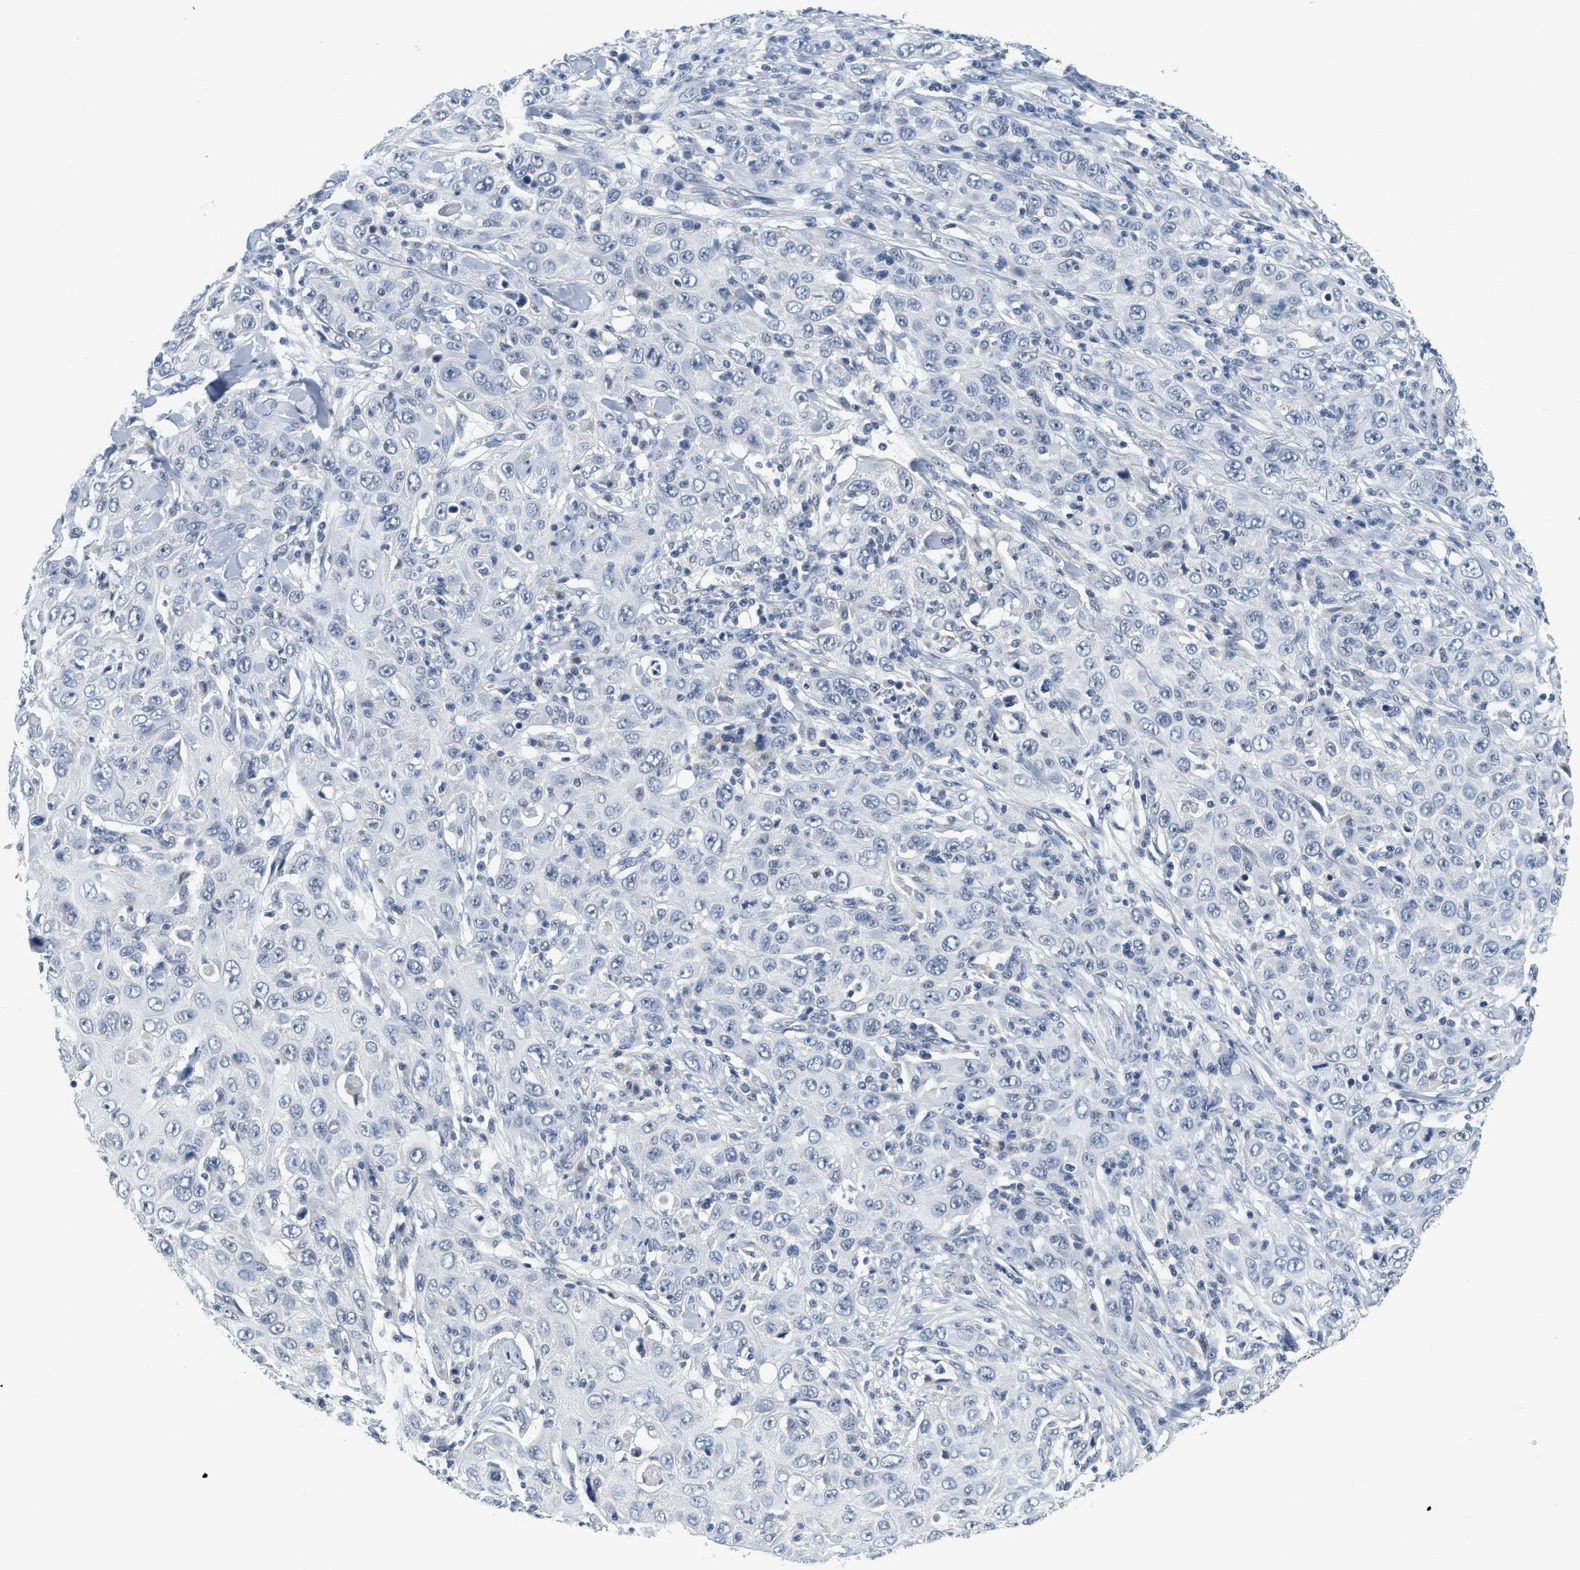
{"staining": {"intensity": "negative", "quantity": "none", "location": "none"}, "tissue": "skin cancer", "cell_type": "Tumor cells", "image_type": "cancer", "snomed": [{"axis": "morphology", "description": "Squamous cell carcinoma, NOS"}, {"axis": "topography", "description": "Skin"}], "caption": "IHC of human skin squamous cell carcinoma reveals no expression in tumor cells.", "gene": "MZF1", "patient": {"sex": "female", "age": 88}}